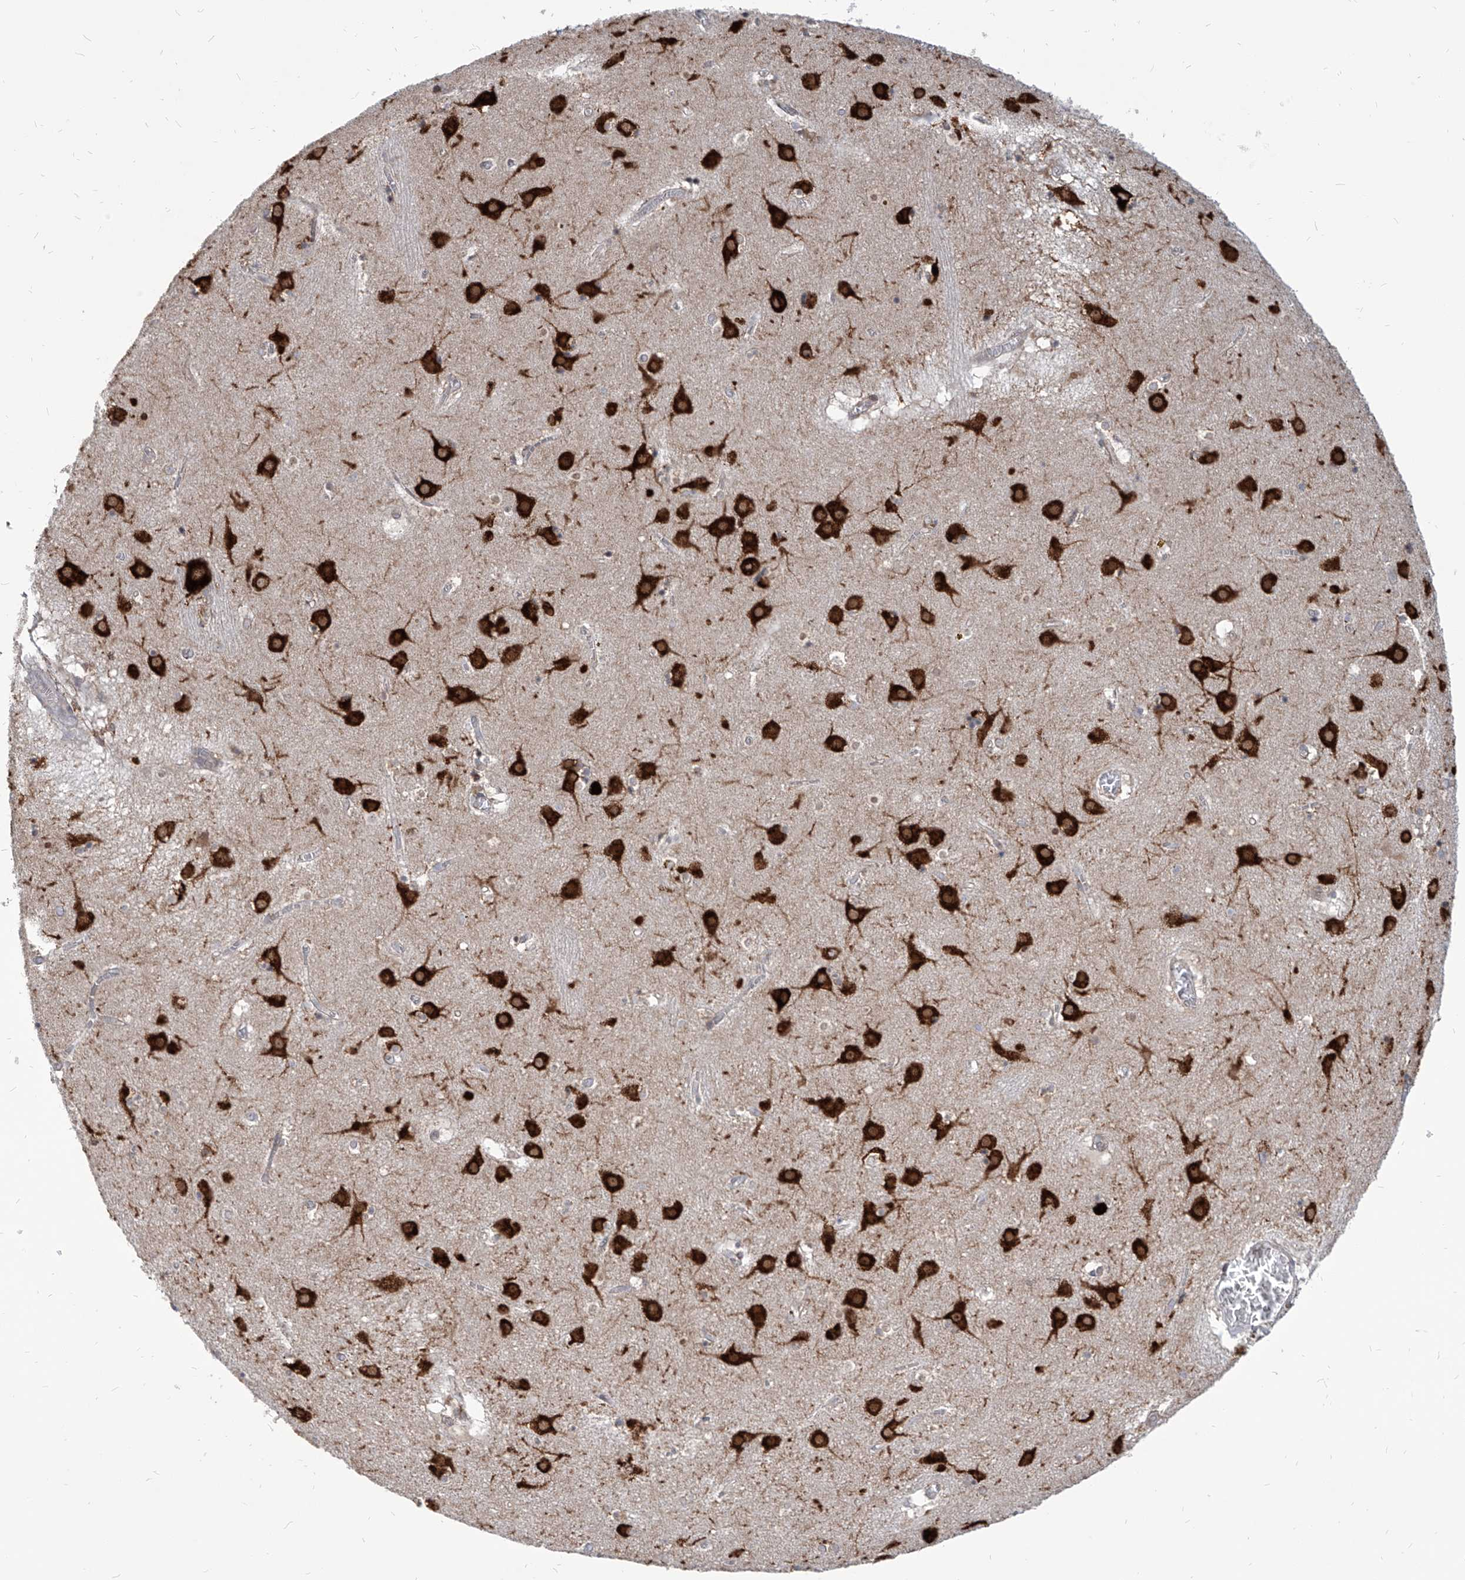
{"staining": {"intensity": "negative", "quantity": "none", "location": "none"}, "tissue": "caudate", "cell_type": "Glial cells", "image_type": "normal", "snomed": [{"axis": "morphology", "description": "Normal tissue, NOS"}, {"axis": "topography", "description": "Lateral ventricle wall"}], "caption": "DAB (3,3'-diaminobenzidine) immunohistochemical staining of normal human caudate demonstrates no significant positivity in glial cells.", "gene": "FAM83B", "patient": {"sex": "male", "age": 70}}